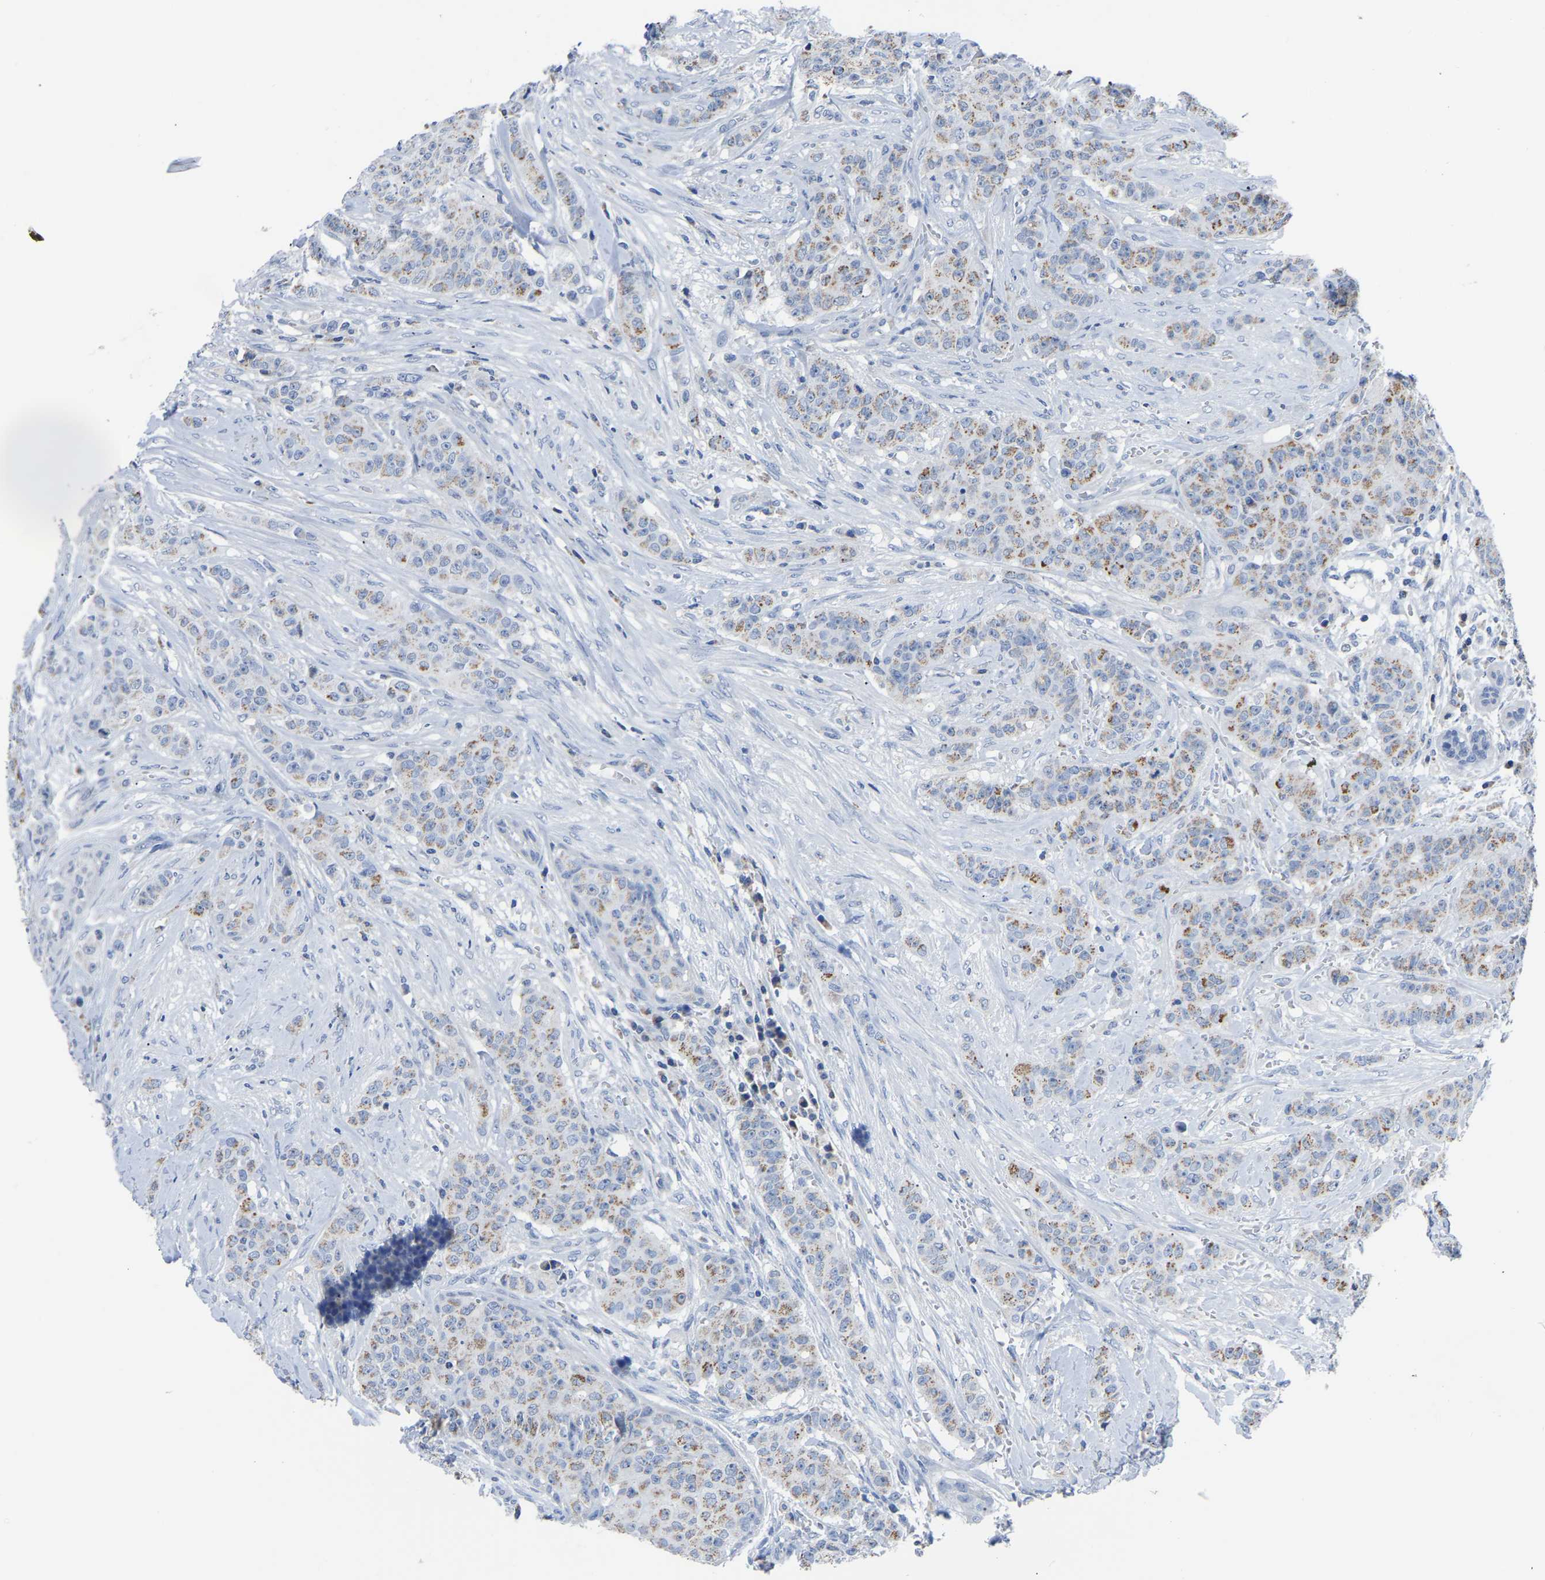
{"staining": {"intensity": "weak", "quantity": "25%-75%", "location": "cytoplasmic/membranous"}, "tissue": "breast cancer", "cell_type": "Tumor cells", "image_type": "cancer", "snomed": [{"axis": "morphology", "description": "Normal tissue, NOS"}, {"axis": "morphology", "description": "Duct carcinoma"}, {"axis": "topography", "description": "Breast"}], "caption": "Tumor cells display low levels of weak cytoplasmic/membranous staining in approximately 25%-75% of cells in human breast invasive ductal carcinoma. The staining was performed using DAB to visualize the protein expression in brown, while the nuclei were stained in blue with hematoxylin (Magnification: 20x).", "gene": "ETFA", "patient": {"sex": "female", "age": 40}}